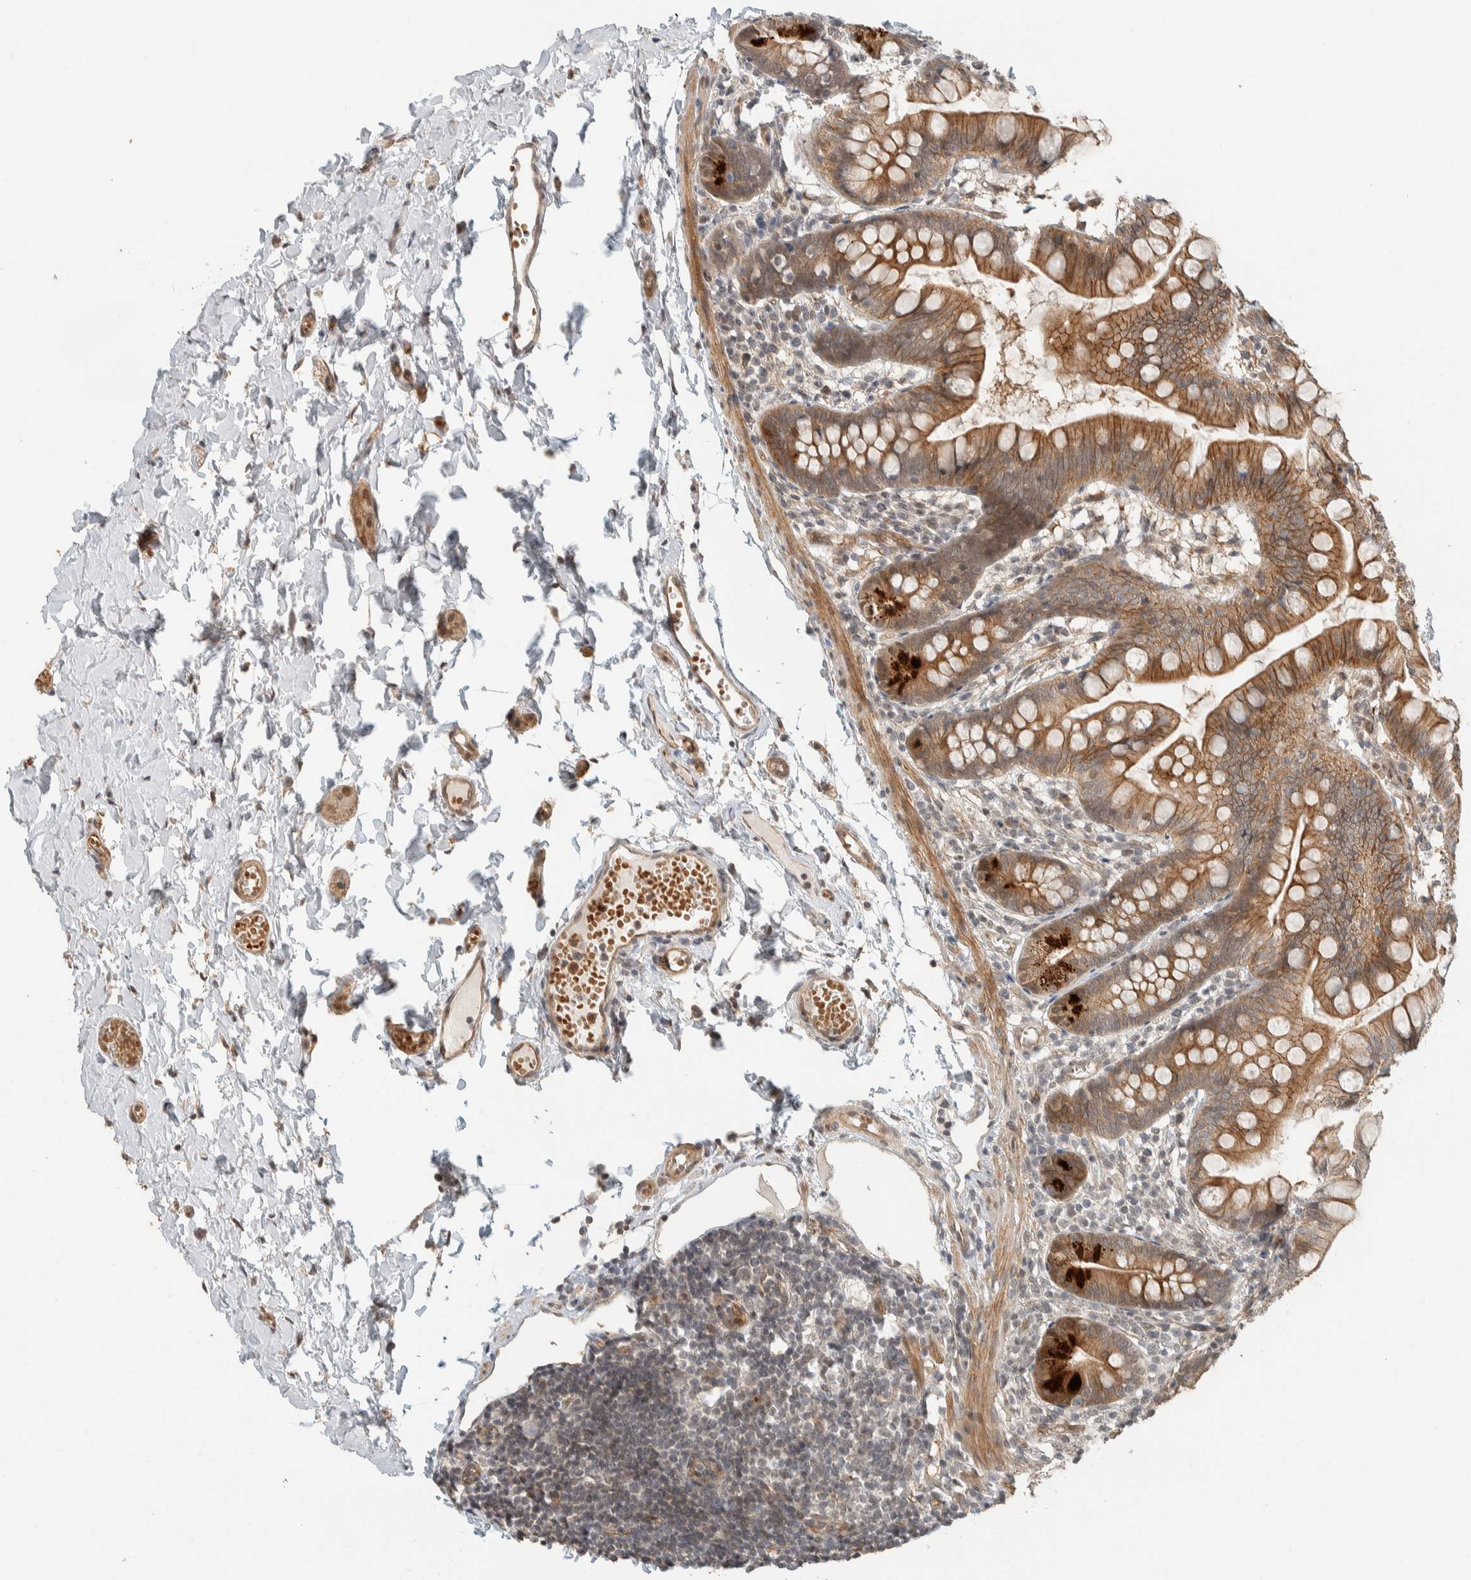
{"staining": {"intensity": "moderate", "quantity": ">75%", "location": "cytoplasmic/membranous"}, "tissue": "small intestine", "cell_type": "Glandular cells", "image_type": "normal", "snomed": [{"axis": "morphology", "description": "Normal tissue, NOS"}, {"axis": "topography", "description": "Small intestine"}], "caption": "Glandular cells display medium levels of moderate cytoplasmic/membranous expression in approximately >75% of cells in unremarkable human small intestine.", "gene": "ZBTB2", "patient": {"sex": "male", "age": 7}}